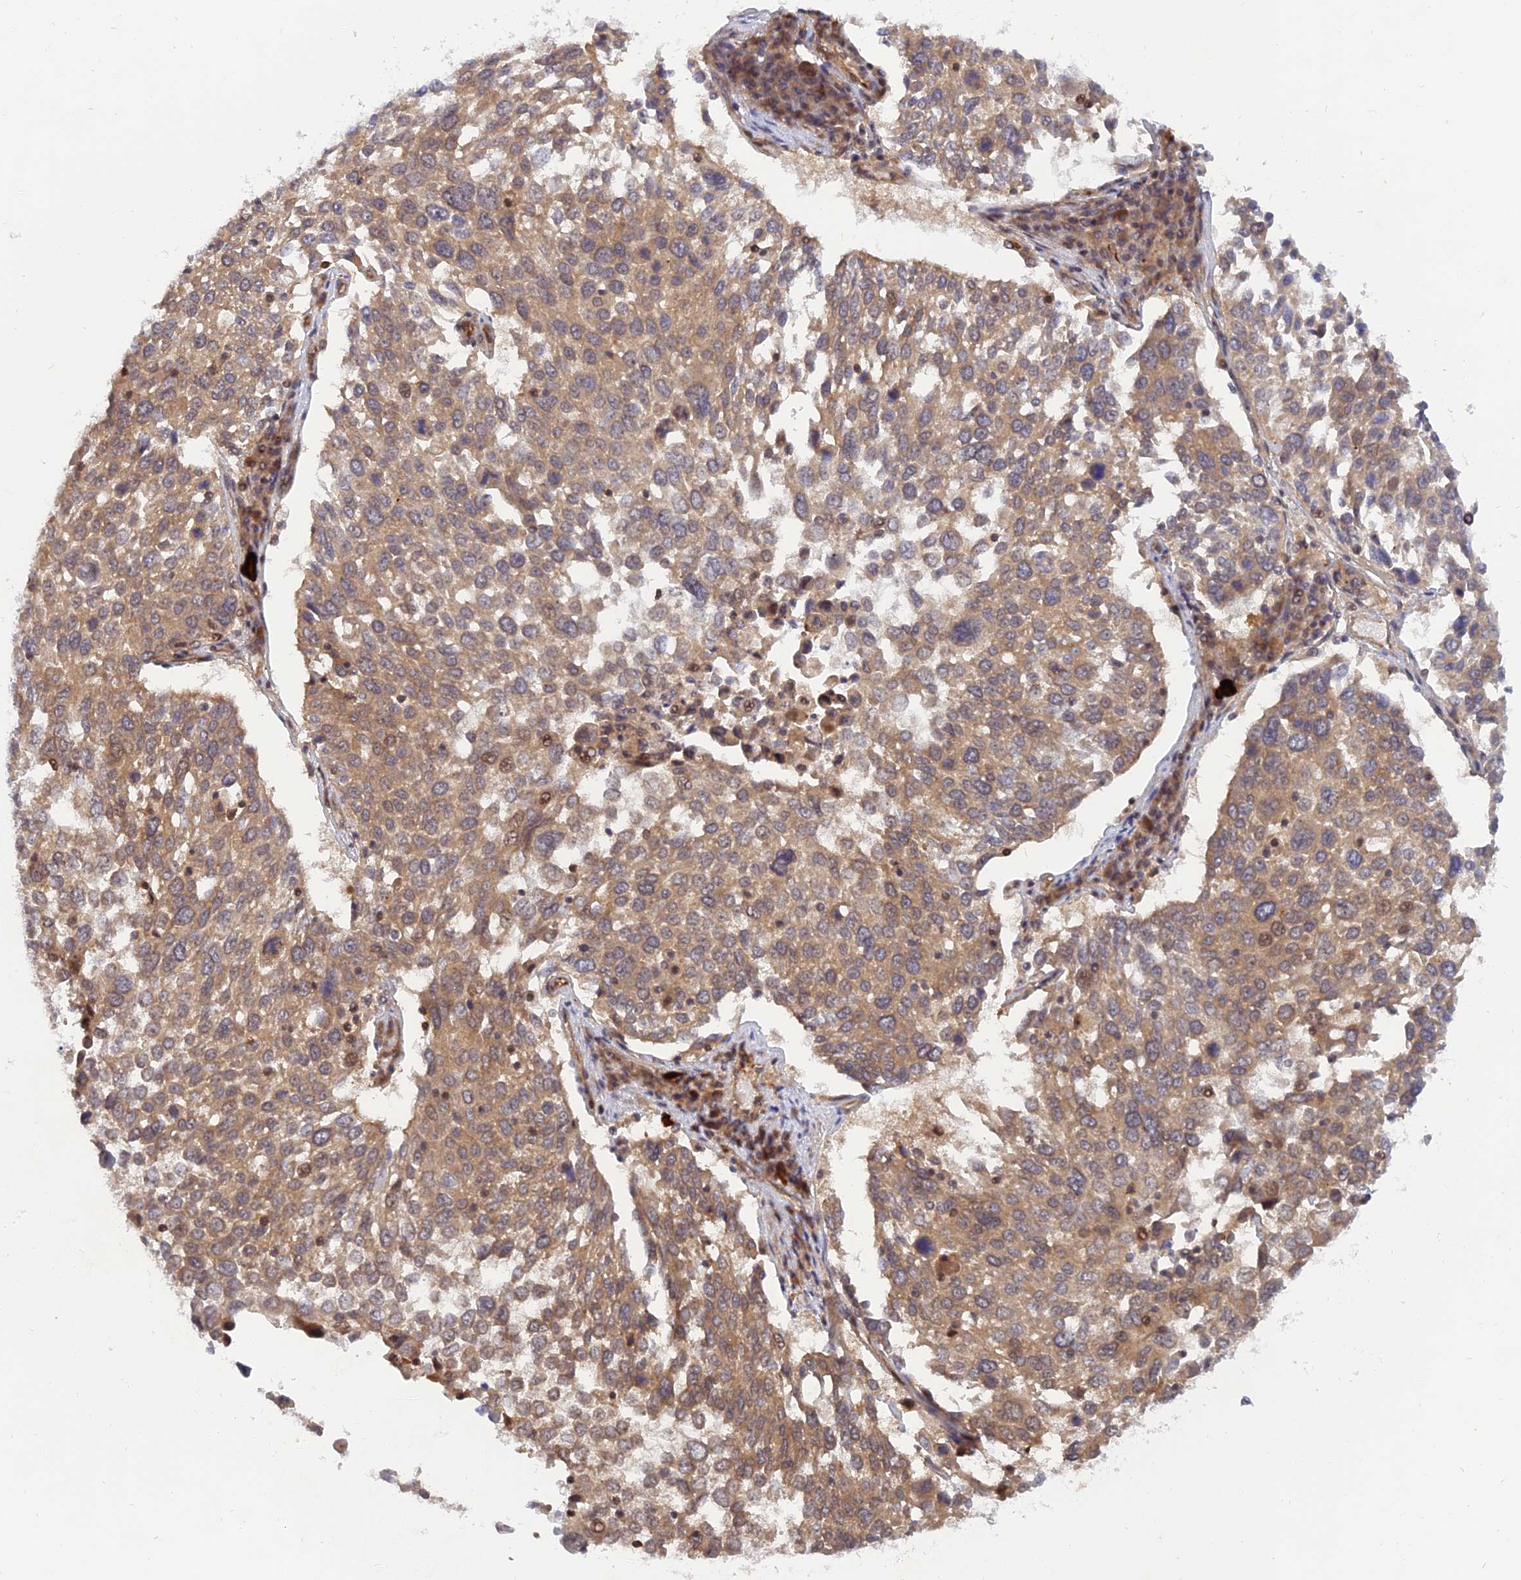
{"staining": {"intensity": "moderate", "quantity": ">75%", "location": "cytoplasmic/membranous"}, "tissue": "lung cancer", "cell_type": "Tumor cells", "image_type": "cancer", "snomed": [{"axis": "morphology", "description": "Squamous cell carcinoma, NOS"}, {"axis": "topography", "description": "Lung"}], "caption": "Moderate cytoplasmic/membranous expression for a protein is appreciated in about >75% of tumor cells of lung cancer using IHC.", "gene": "WDR41", "patient": {"sex": "male", "age": 65}}